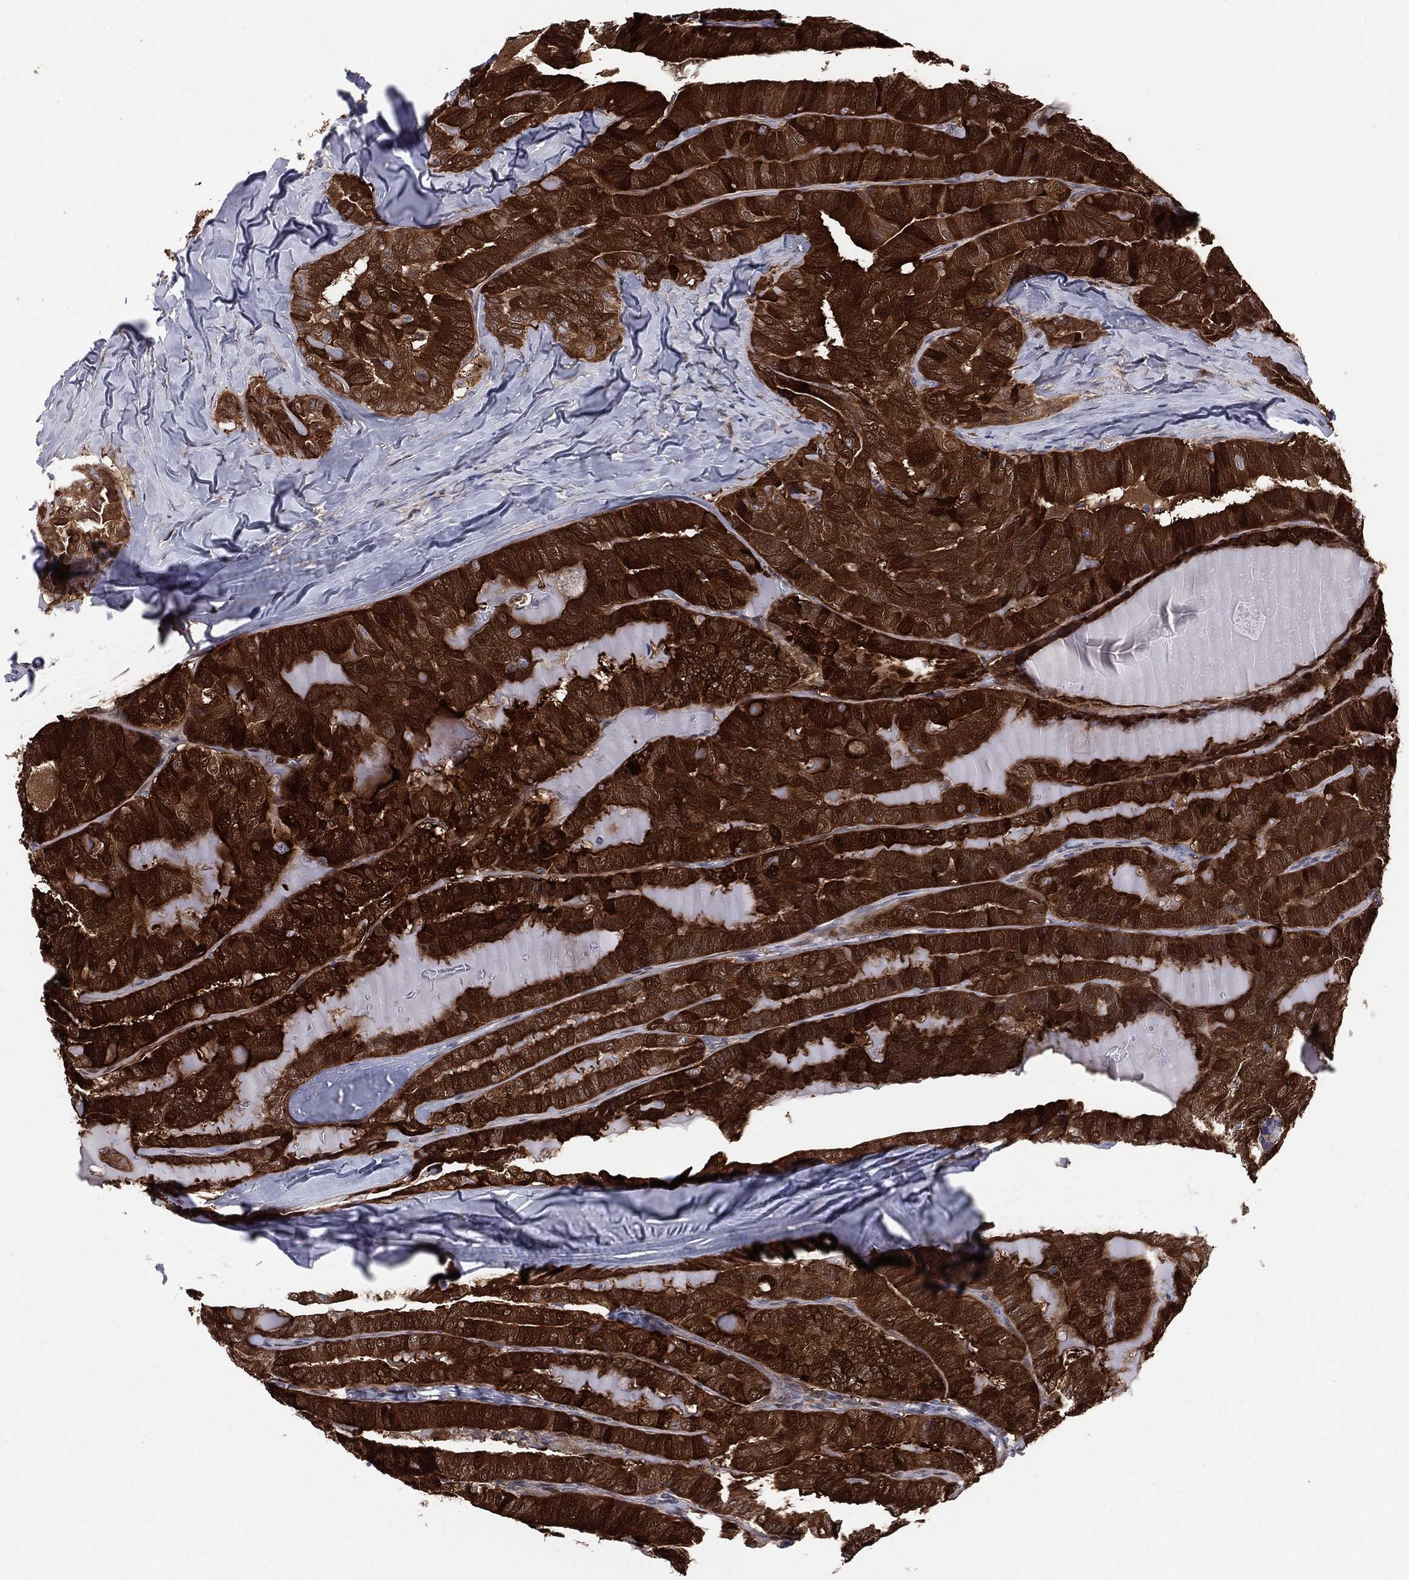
{"staining": {"intensity": "strong", "quantity": "25%-75%", "location": "cytoplasmic/membranous,nuclear"}, "tissue": "thyroid cancer", "cell_type": "Tumor cells", "image_type": "cancer", "snomed": [{"axis": "morphology", "description": "Papillary adenocarcinoma, NOS"}, {"axis": "topography", "description": "Thyroid gland"}], "caption": "This photomicrograph exhibits thyroid cancer stained with IHC to label a protein in brown. The cytoplasmic/membranous and nuclear of tumor cells show strong positivity for the protein. Nuclei are counter-stained blue.", "gene": "SNCG", "patient": {"sex": "female", "age": 68}}